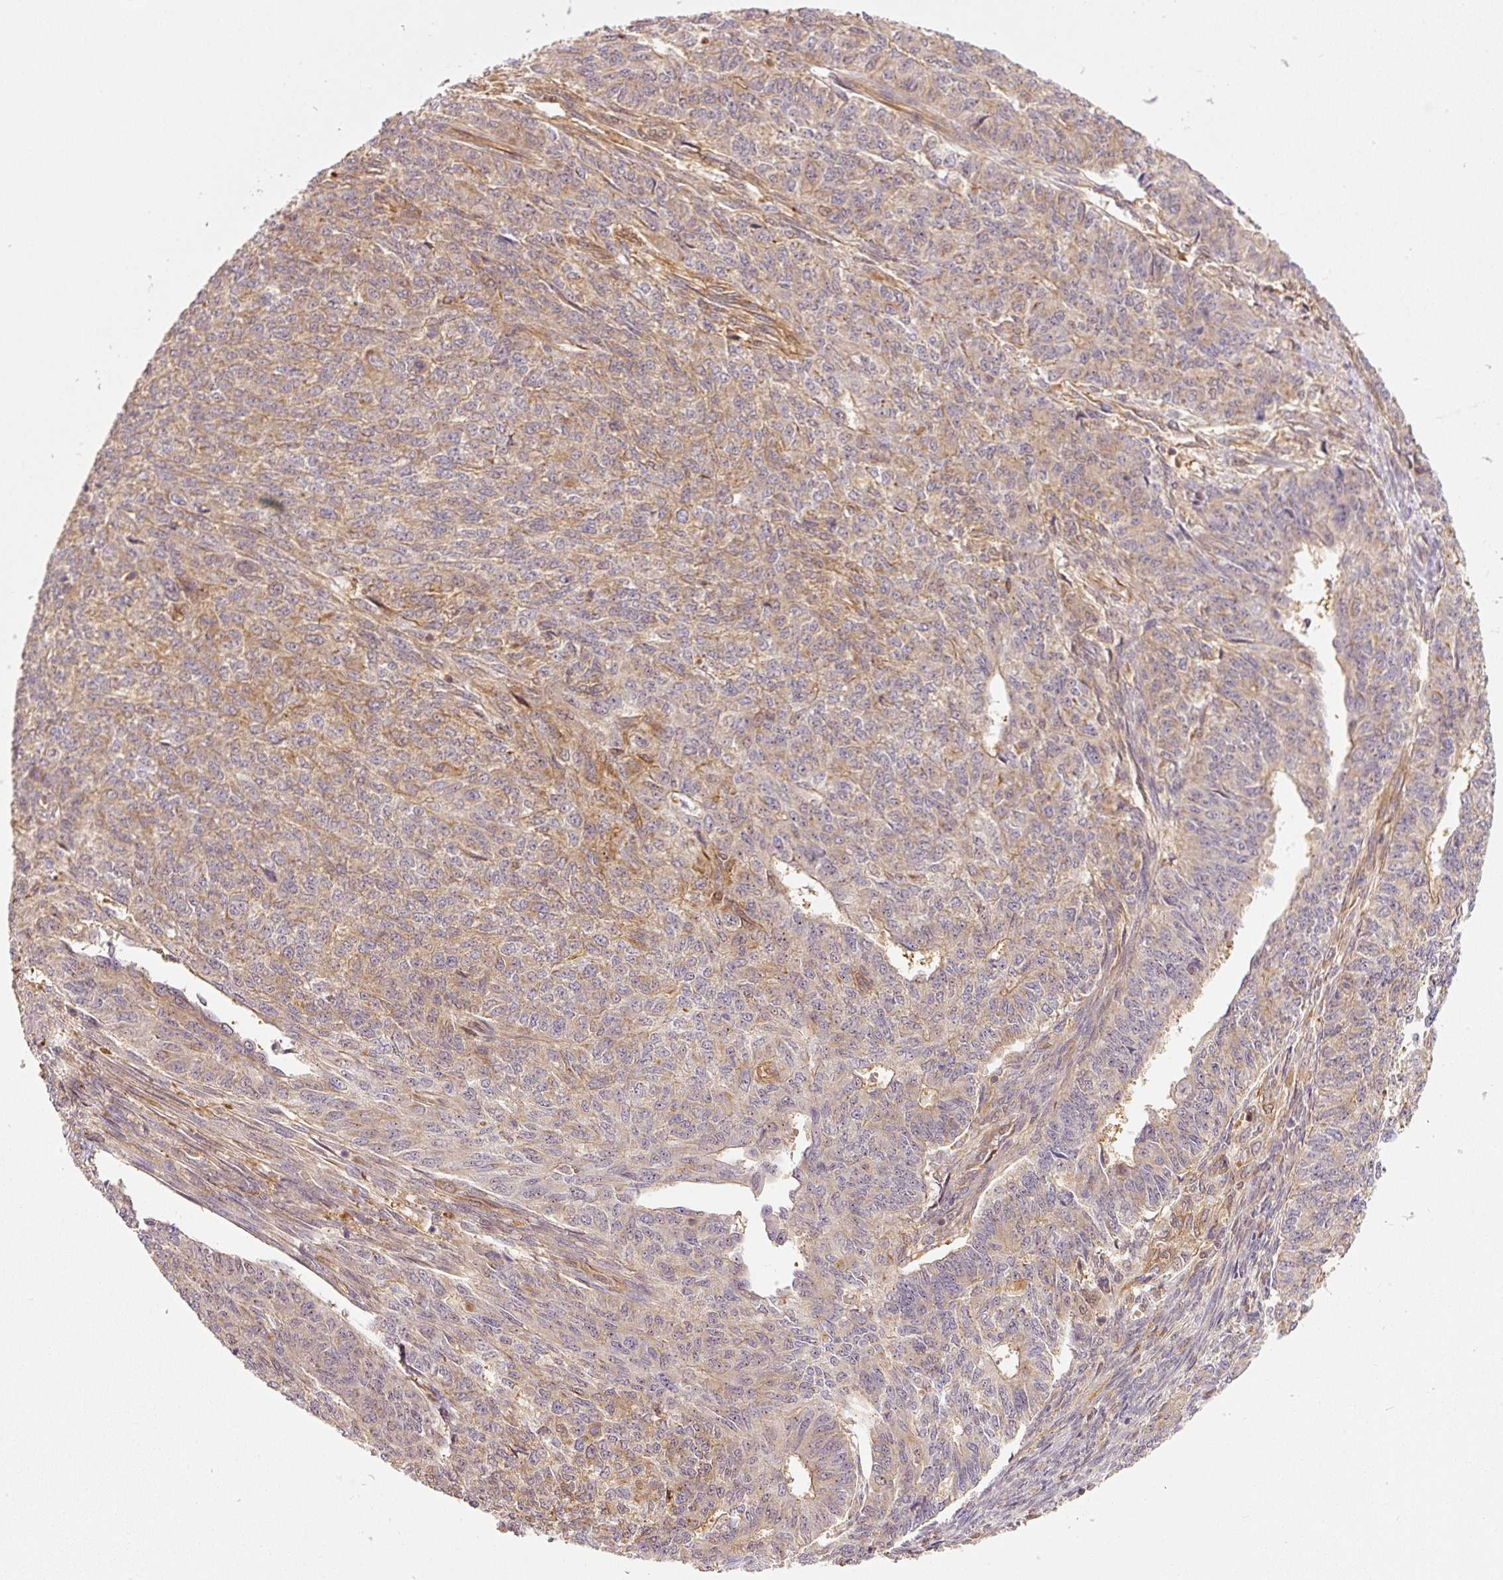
{"staining": {"intensity": "weak", "quantity": "<25%", "location": "cytoplasmic/membranous"}, "tissue": "endometrial cancer", "cell_type": "Tumor cells", "image_type": "cancer", "snomed": [{"axis": "morphology", "description": "Adenocarcinoma, NOS"}, {"axis": "topography", "description": "Endometrium"}], "caption": "A photomicrograph of human adenocarcinoma (endometrial) is negative for staining in tumor cells. The staining is performed using DAB (3,3'-diaminobenzidine) brown chromogen with nuclei counter-stained in using hematoxylin.", "gene": "PCK2", "patient": {"sex": "female", "age": 32}}